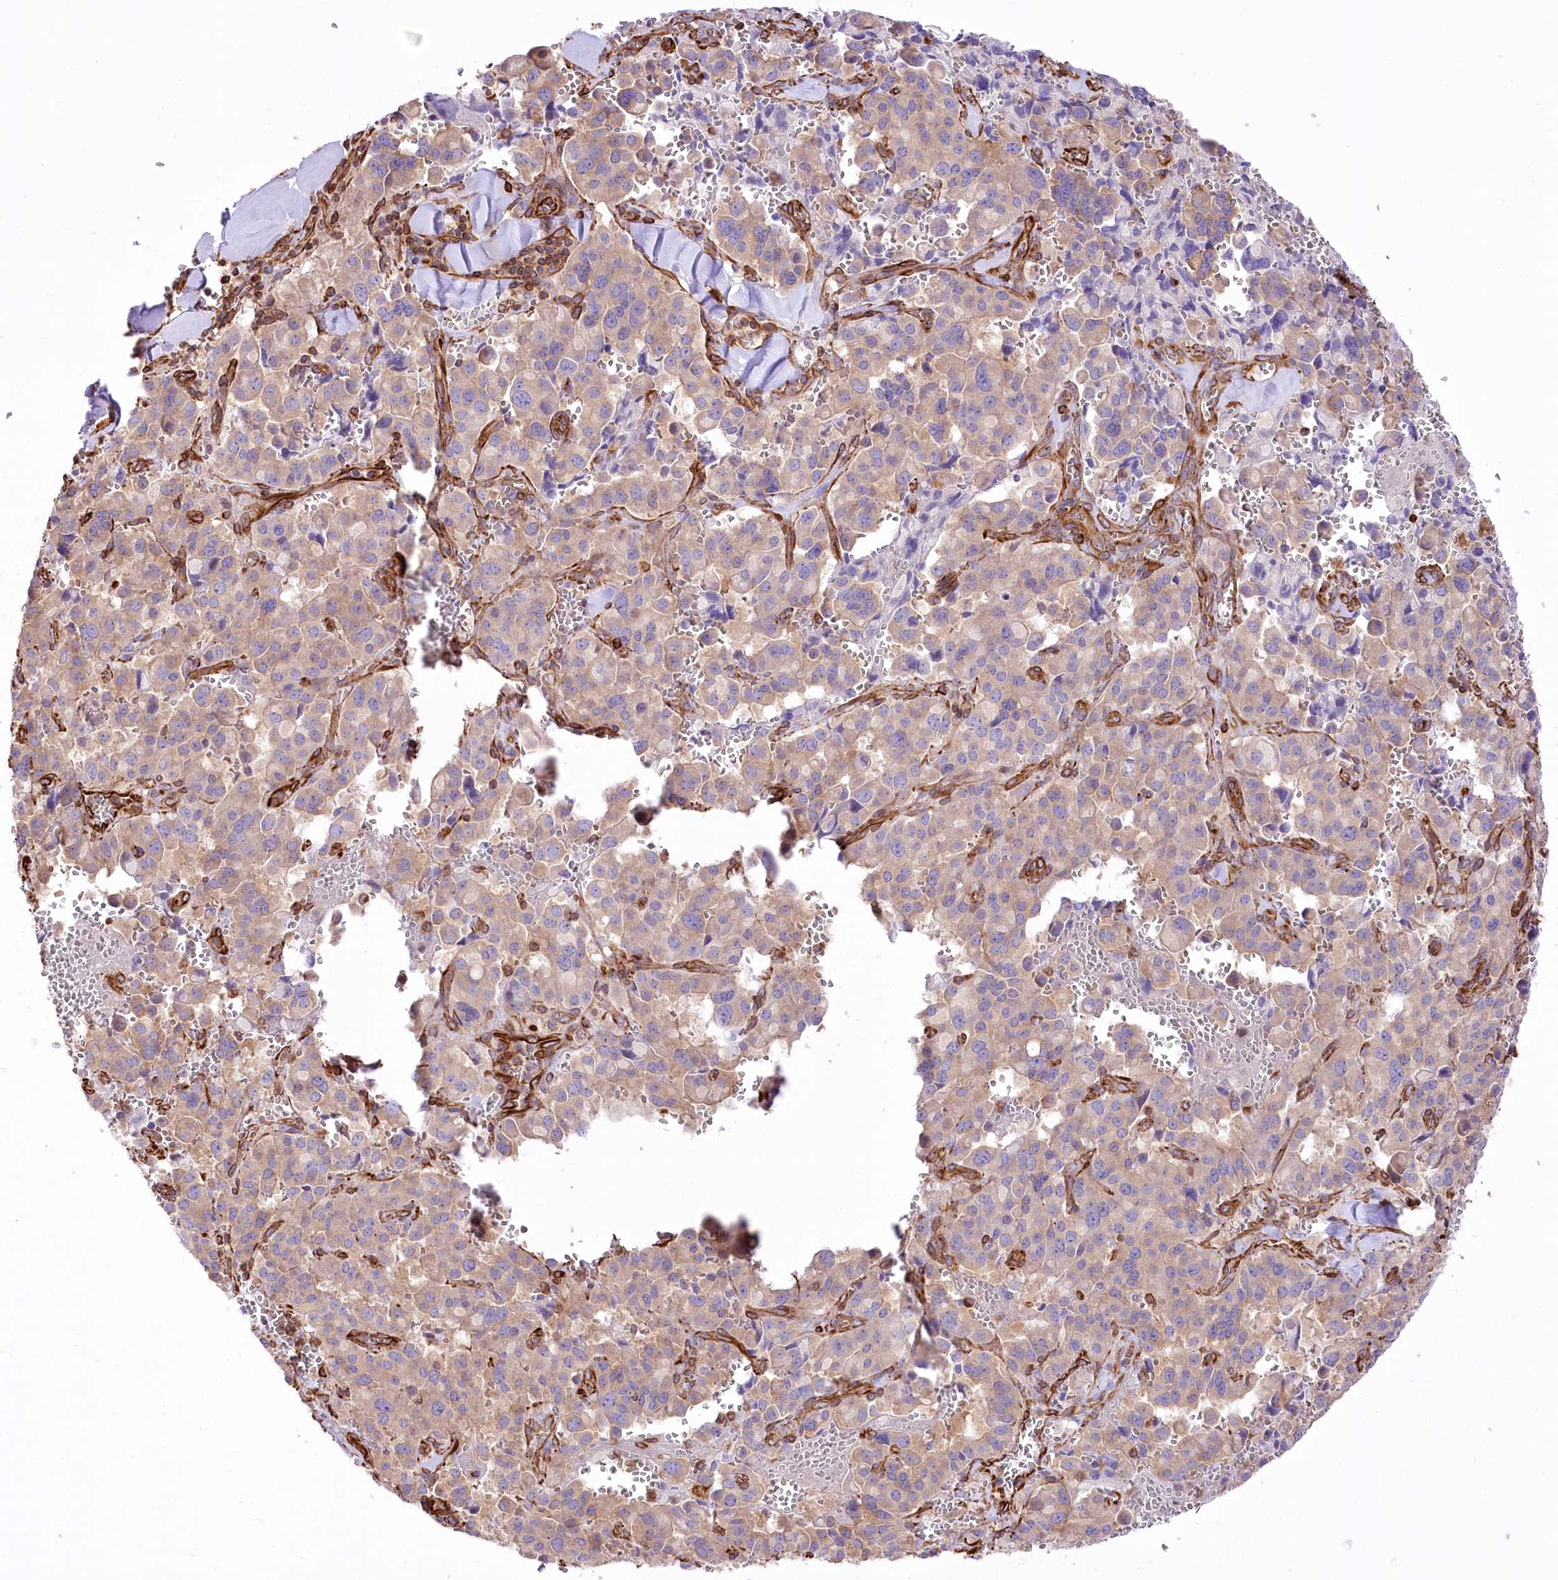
{"staining": {"intensity": "weak", "quantity": ">75%", "location": "cytoplasmic/membranous"}, "tissue": "pancreatic cancer", "cell_type": "Tumor cells", "image_type": "cancer", "snomed": [{"axis": "morphology", "description": "Adenocarcinoma, NOS"}, {"axis": "topography", "description": "Pancreas"}], "caption": "DAB (3,3'-diaminobenzidine) immunohistochemical staining of pancreatic adenocarcinoma exhibits weak cytoplasmic/membranous protein staining in about >75% of tumor cells. (brown staining indicates protein expression, while blue staining denotes nuclei).", "gene": "TTC1", "patient": {"sex": "male", "age": 65}}